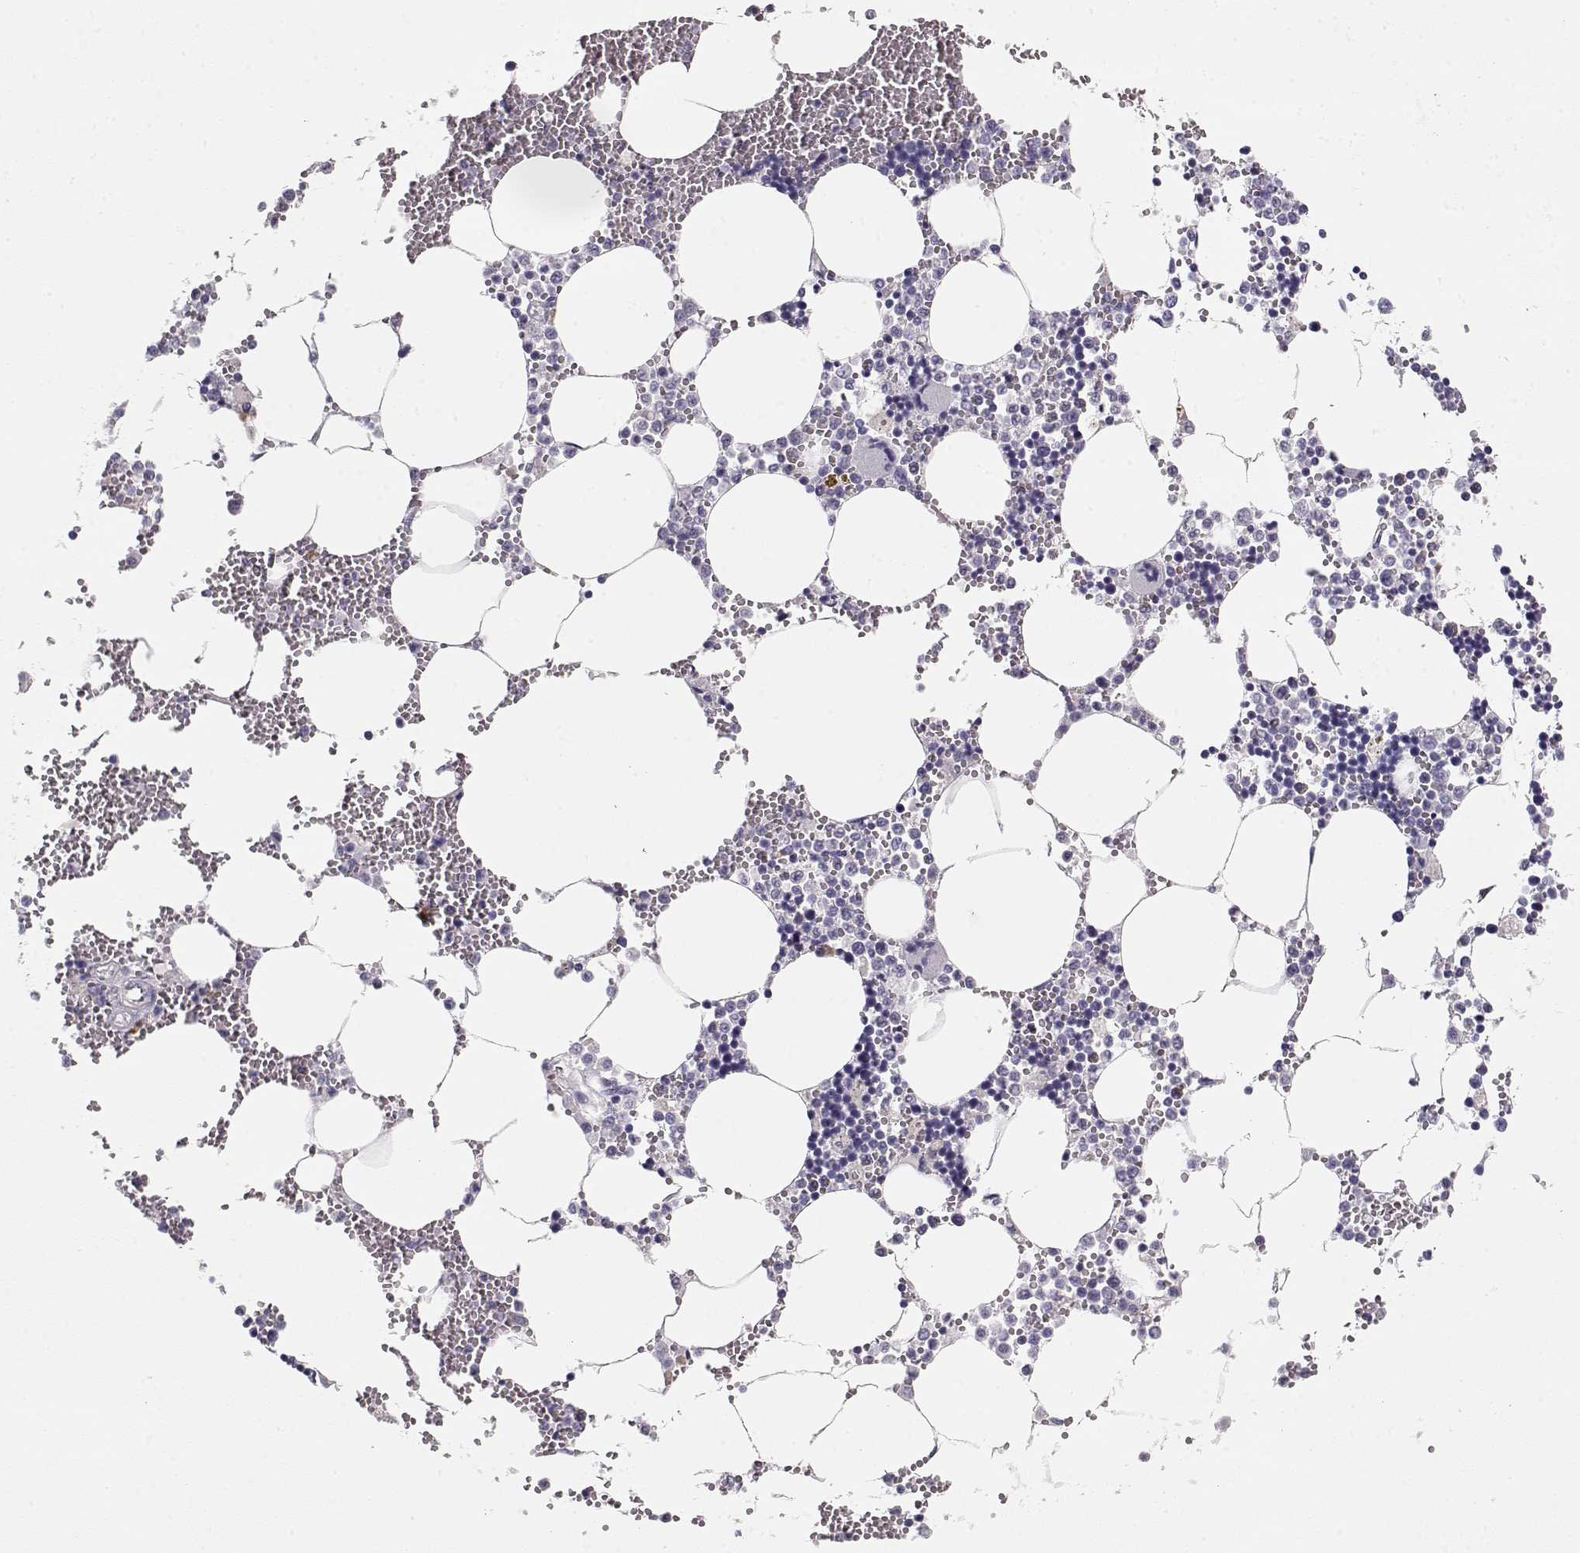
{"staining": {"intensity": "moderate", "quantity": "<25%", "location": "cytoplasmic/membranous"}, "tissue": "bone marrow", "cell_type": "Hematopoietic cells", "image_type": "normal", "snomed": [{"axis": "morphology", "description": "Normal tissue, NOS"}, {"axis": "topography", "description": "Bone marrow"}], "caption": "Immunohistochemical staining of benign bone marrow demonstrates low levels of moderate cytoplasmic/membranous staining in approximately <25% of hematopoietic cells.", "gene": "GLIPR1L2", "patient": {"sex": "male", "age": 54}}